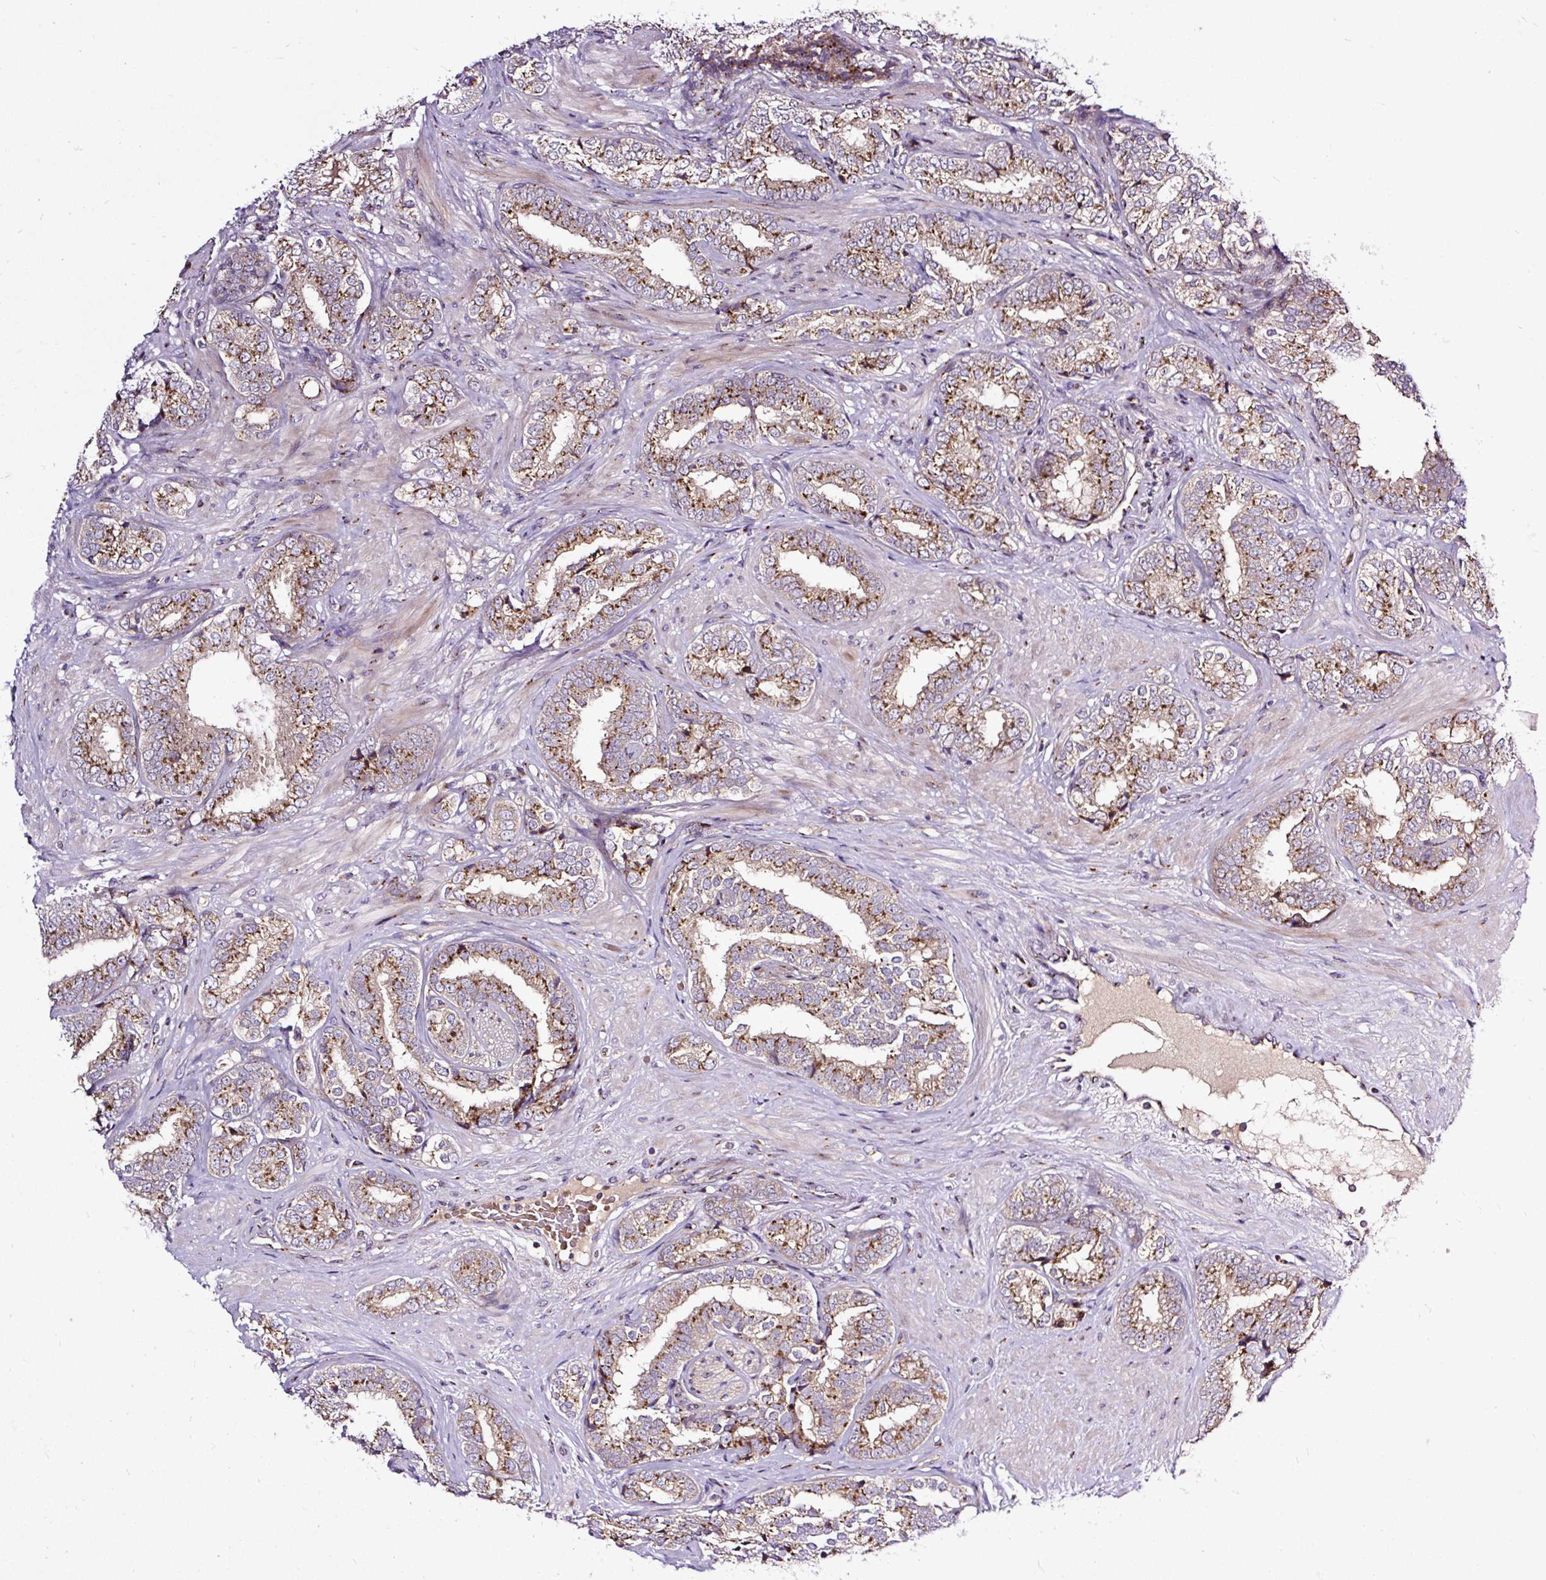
{"staining": {"intensity": "strong", "quantity": "25%-75%", "location": "cytoplasmic/membranous"}, "tissue": "prostate cancer", "cell_type": "Tumor cells", "image_type": "cancer", "snomed": [{"axis": "morphology", "description": "Adenocarcinoma, High grade"}, {"axis": "topography", "description": "Prostate"}], "caption": "Immunohistochemical staining of human adenocarcinoma (high-grade) (prostate) reveals strong cytoplasmic/membranous protein expression in approximately 25%-75% of tumor cells.", "gene": "MSMP", "patient": {"sex": "male", "age": 72}}